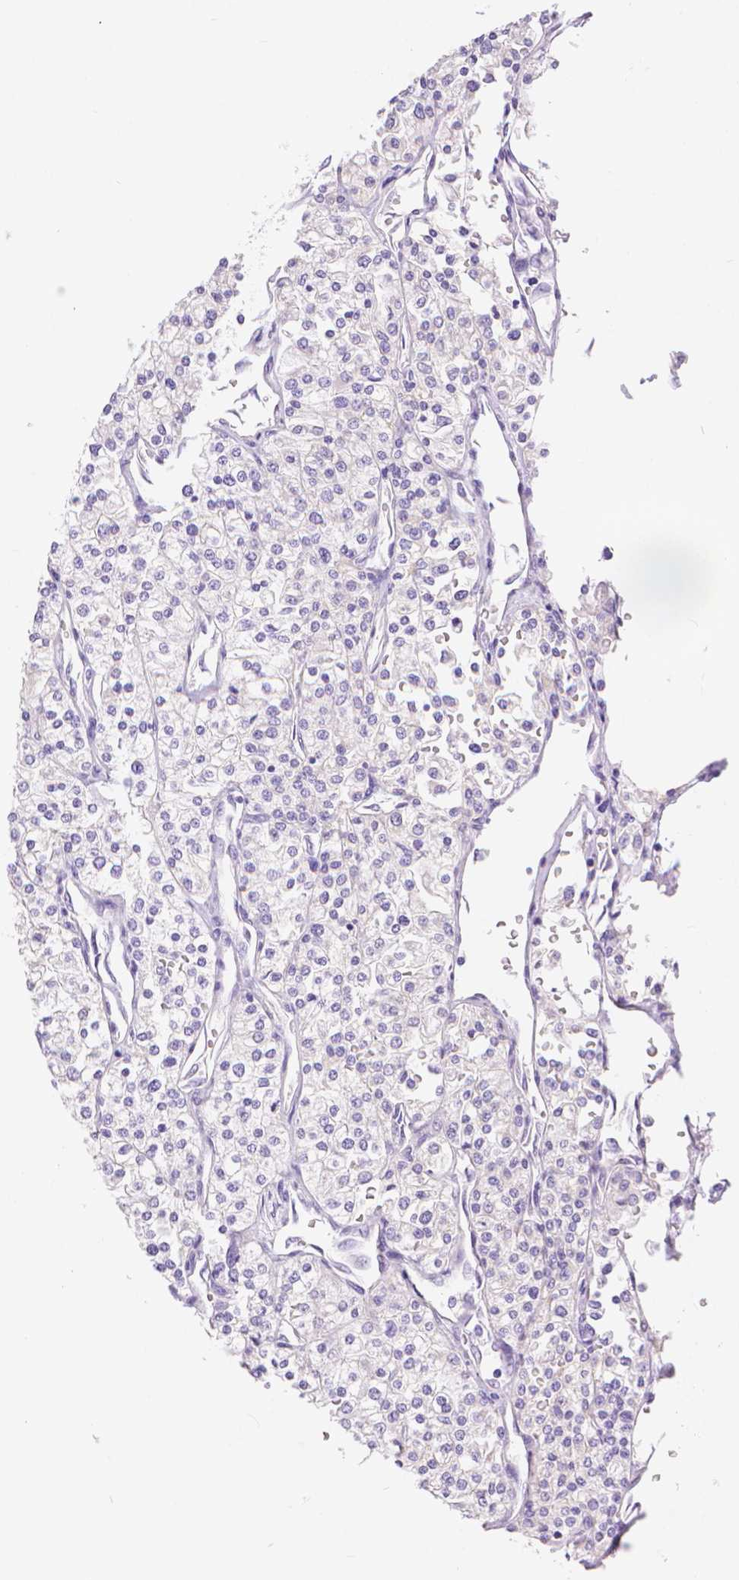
{"staining": {"intensity": "negative", "quantity": "none", "location": "none"}, "tissue": "renal cancer", "cell_type": "Tumor cells", "image_type": "cancer", "snomed": [{"axis": "morphology", "description": "Adenocarcinoma, NOS"}, {"axis": "topography", "description": "Kidney"}], "caption": "The histopathology image demonstrates no staining of tumor cells in renal adenocarcinoma.", "gene": "SLC27A5", "patient": {"sex": "male", "age": 80}}